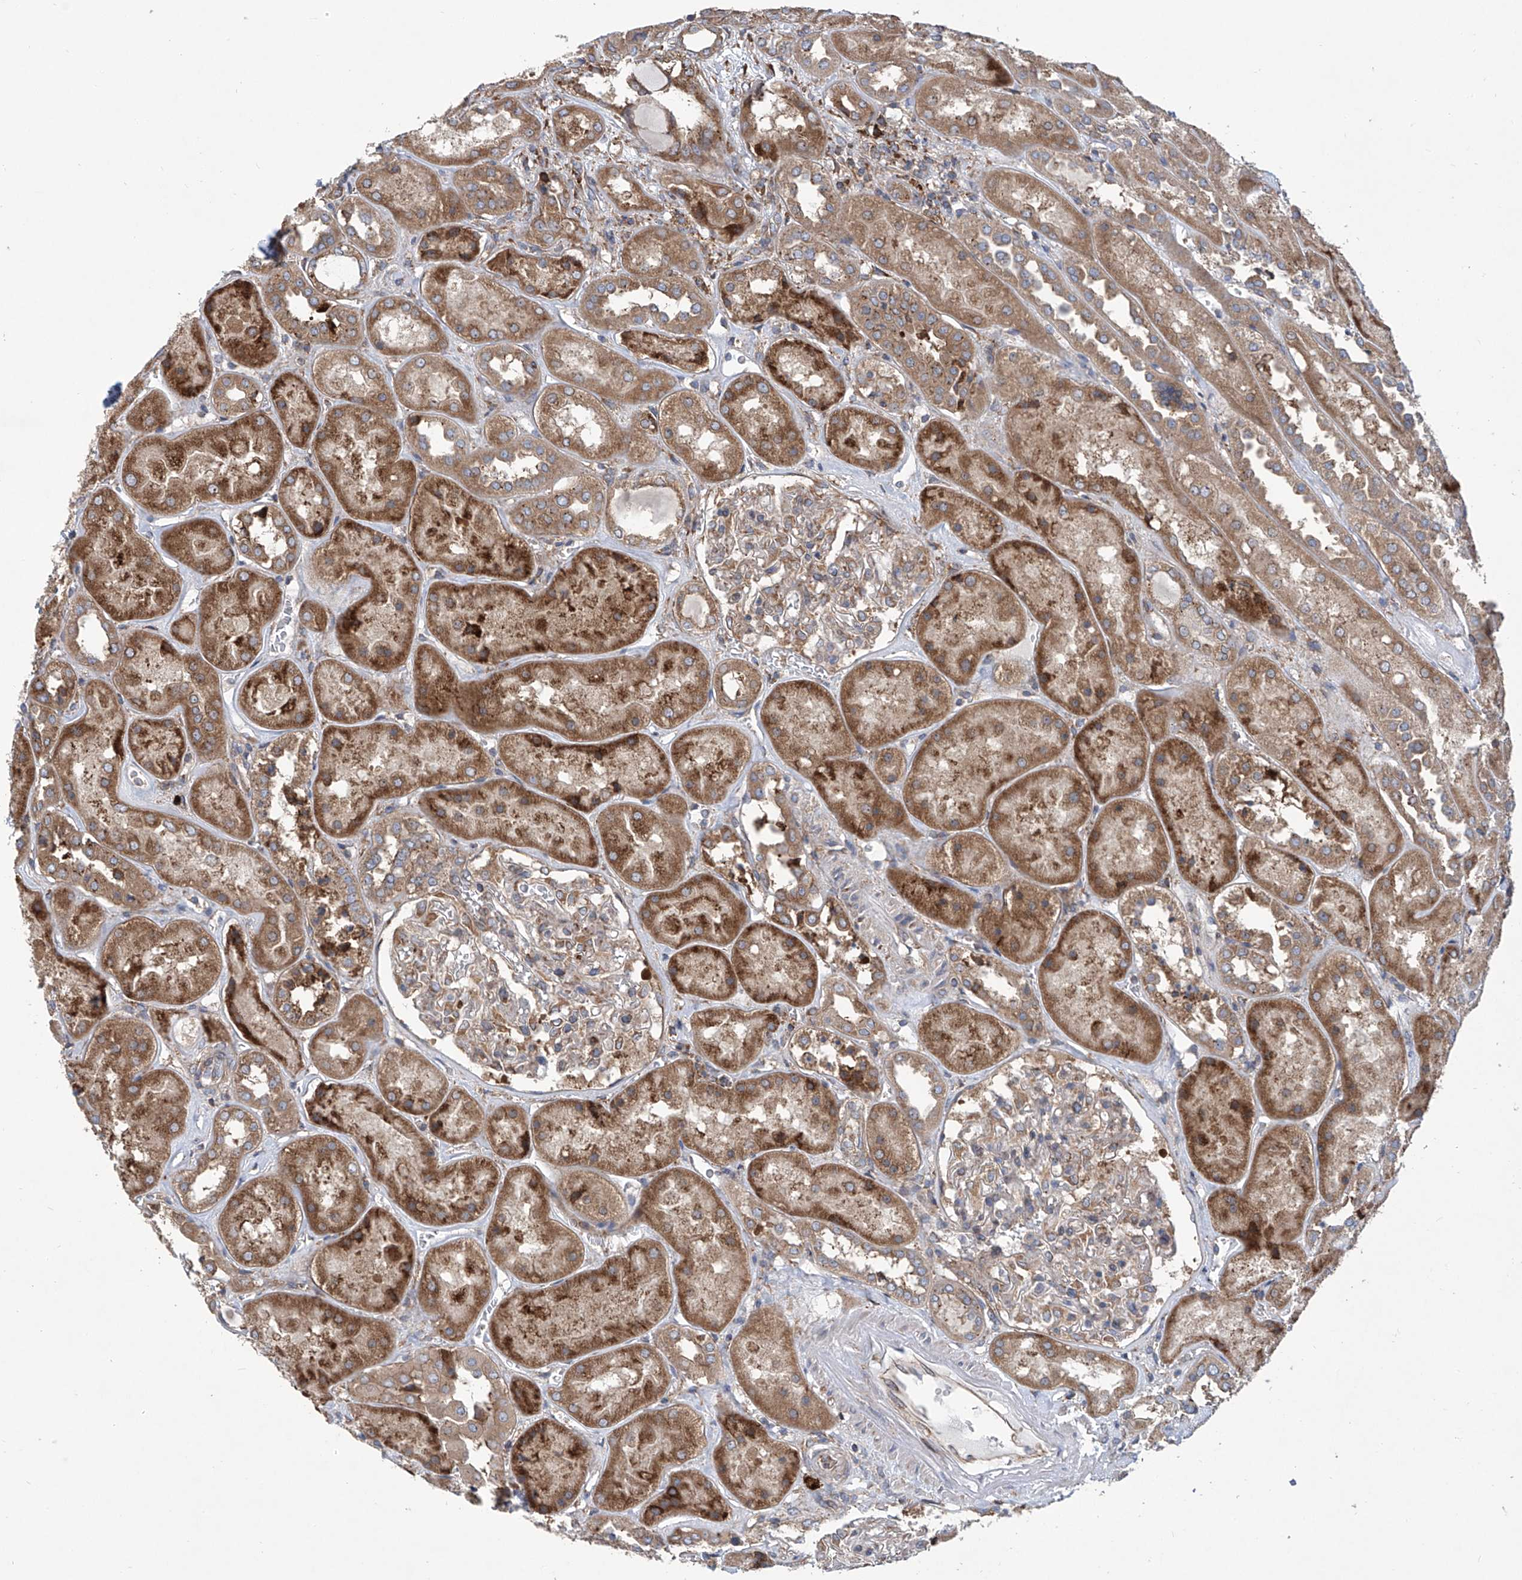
{"staining": {"intensity": "moderate", "quantity": ">75%", "location": "cytoplasmic/membranous"}, "tissue": "kidney", "cell_type": "Cells in glomeruli", "image_type": "normal", "snomed": [{"axis": "morphology", "description": "Normal tissue, NOS"}, {"axis": "topography", "description": "Kidney"}], "caption": "This micrograph demonstrates immunohistochemistry staining of normal kidney, with medium moderate cytoplasmic/membranous staining in approximately >75% of cells in glomeruli.", "gene": "SENP2", "patient": {"sex": "male", "age": 70}}